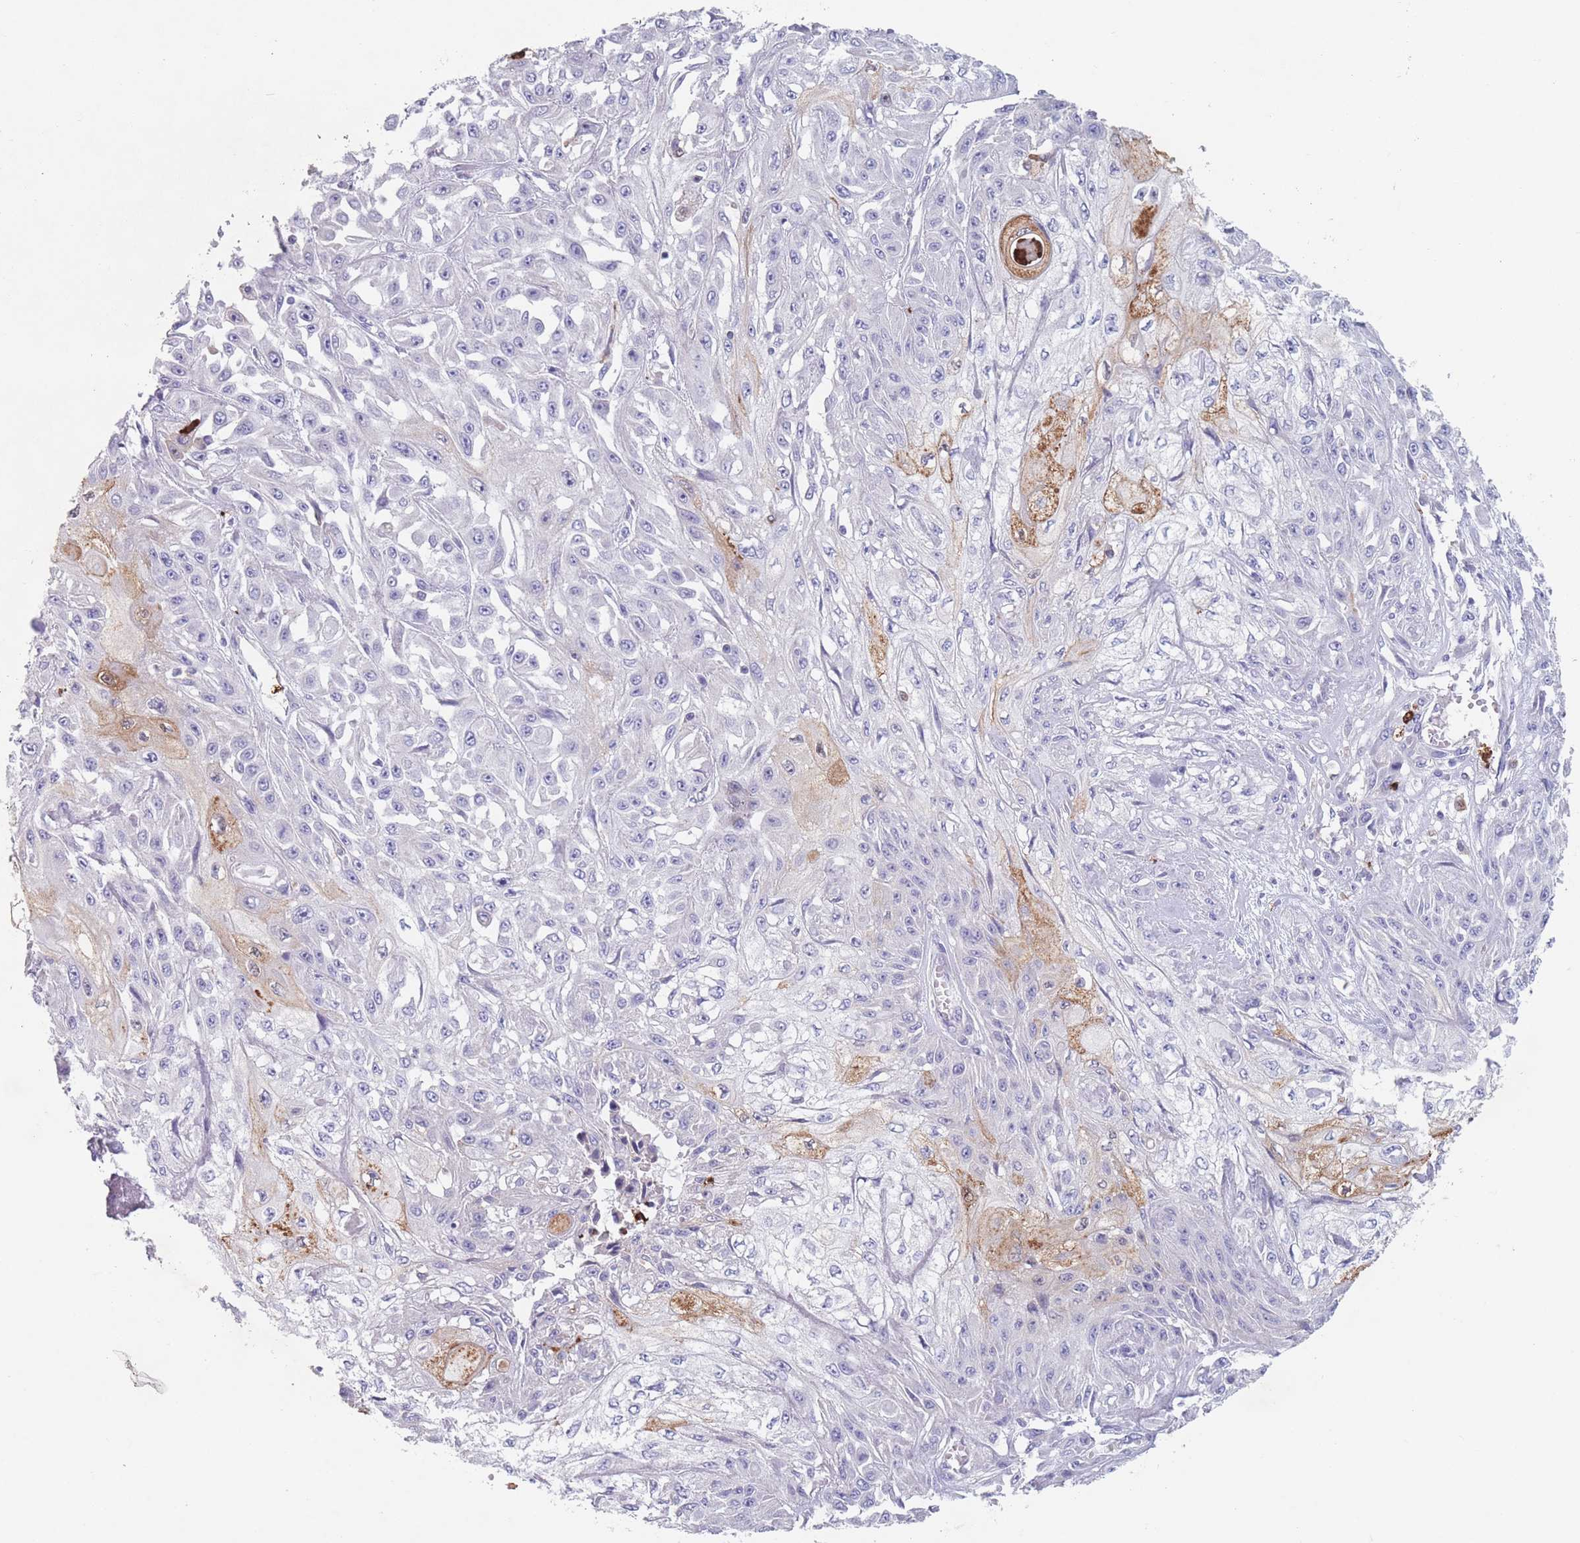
{"staining": {"intensity": "negative", "quantity": "none", "location": "none"}, "tissue": "skin cancer", "cell_type": "Tumor cells", "image_type": "cancer", "snomed": [{"axis": "morphology", "description": "Squamous cell carcinoma, NOS"}, {"axis": "morphology", "description": "Squamous cell carcinoma, metastatic, NOS"}, {"axis": "topography", "description": "Skin"}, {"axis": "topography", "description": "Lymph node"}], "caption": "Immunohistochemistry (IHC) of human metastatic squamous cell carcinoma (skin) reveals no staining in tumor cells.", "gene": "ATP1A3", "patient": {"sex": "male", "age": 75}}